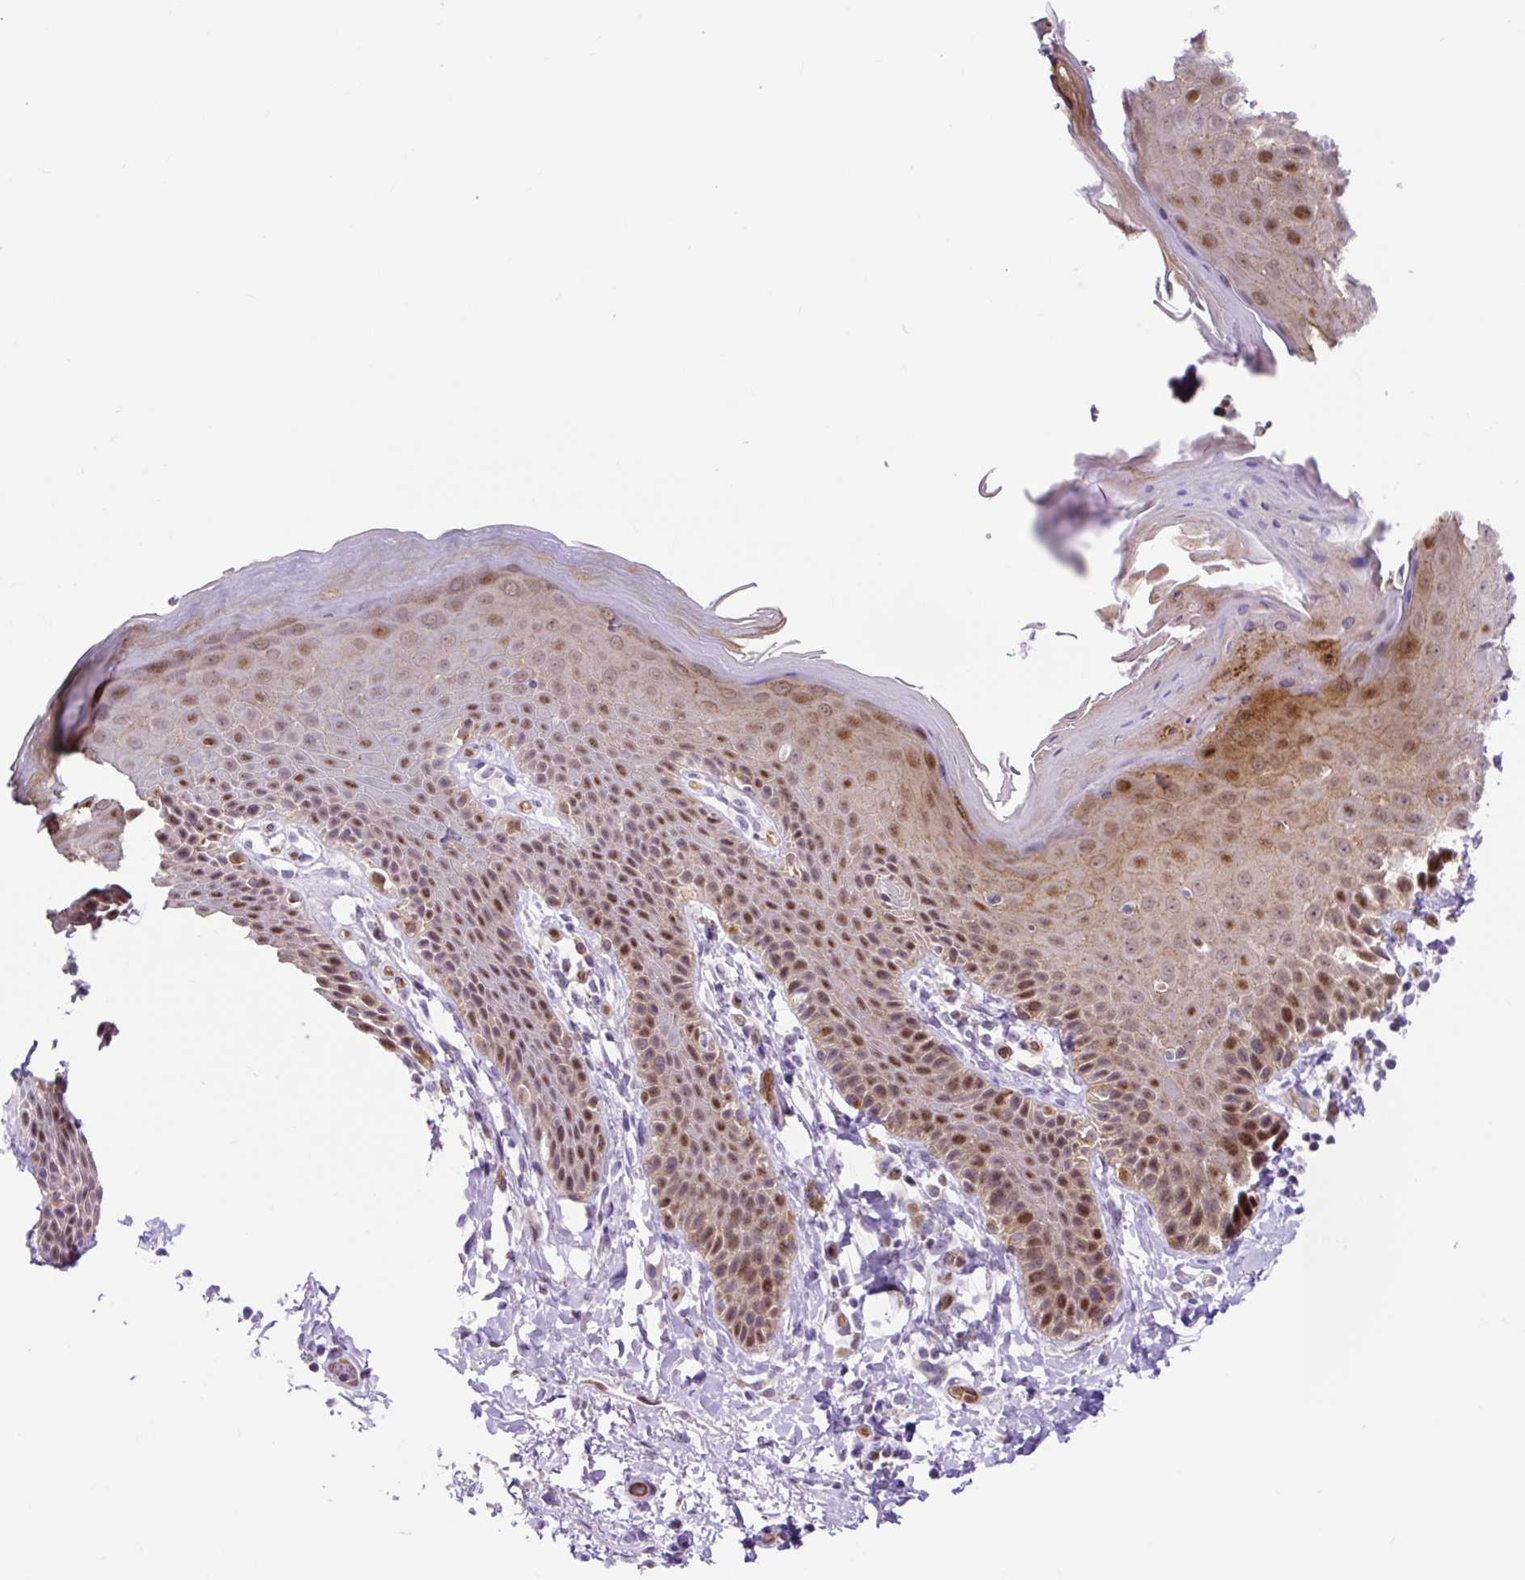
{"staining": {"intensity": "moderate", "quantity": "25%-75%", "location": "cytoplasmic/membranous,nuclear"}, "tissue": "skin", "cell_type": "Epidermal cells", "image_type": "normal", "snomed": [{"axis": "morphology", "description": "Normal tissue, NOS"}, {"axis": "topography", "description": "Peripheral nerve tissue"}], "caption": "Protein staining by immunohistochemistry demonstrates moderate cytoplasmic/membranous,nuclear staining in about 25%-75% of epidermal cells in normal skin.", "gene": "HIP1R", "patient": {"sex": "male", "age": 51}}